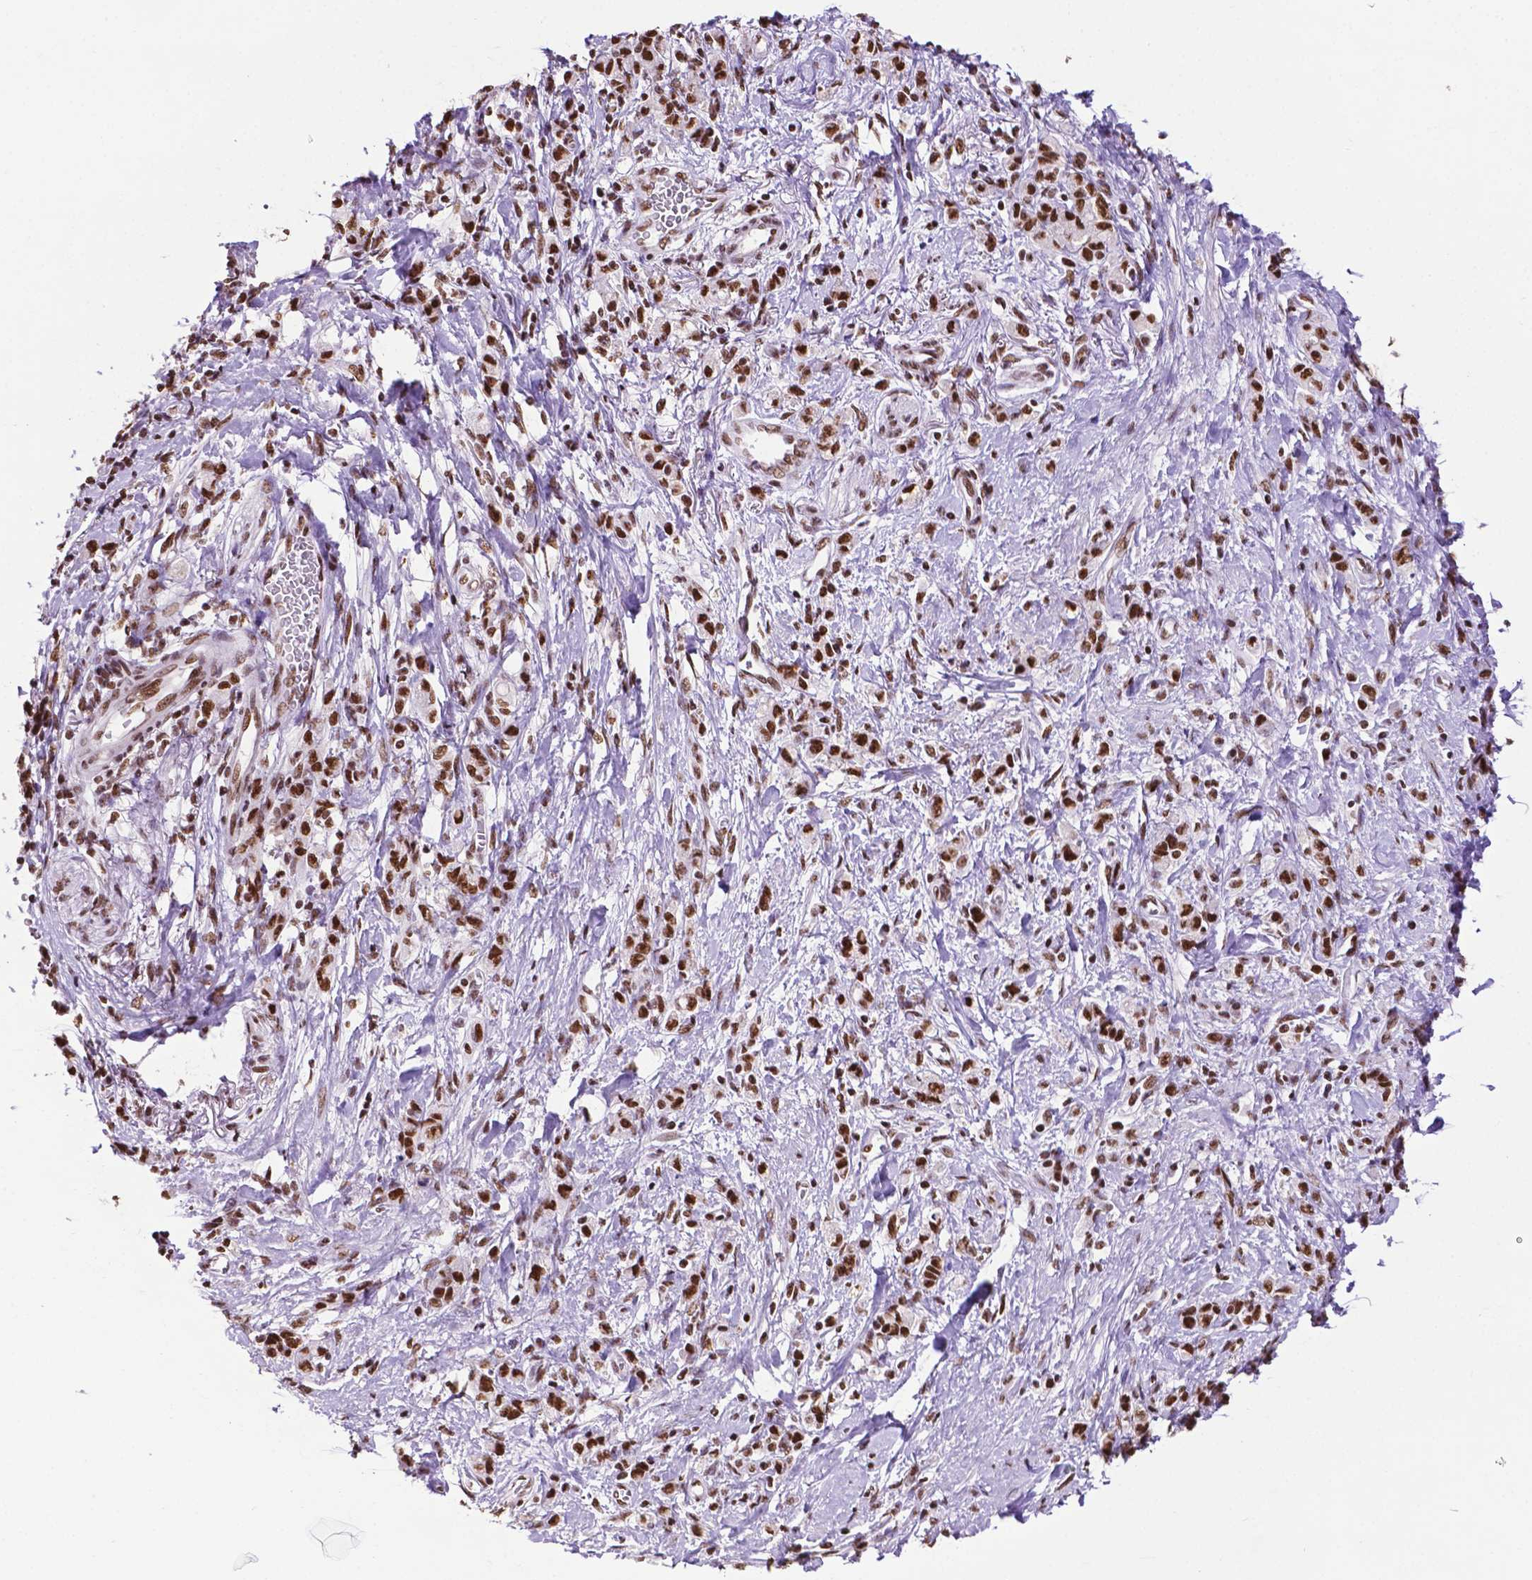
{"staining": {"intensity": "strong", "quantity": ">75%", "location": "nuclear"}, "tissue": "stomach cancer", "cell_type": "Tumor cells", "image_type": "cancer", "snomed": [{"axis": "morphology", "description": "Adenocarcinoma, NOS"}, {"axis": "topography", "description": "Stomach"}], "caption": "There is high levels of strong nuclear staining in tumor cells of stomach adenocarcinoma, as demonstrated by immunohistochemical staining (brown color).", "gene": "CCAR2", "patient": {"sex": "male", "age": 77}}